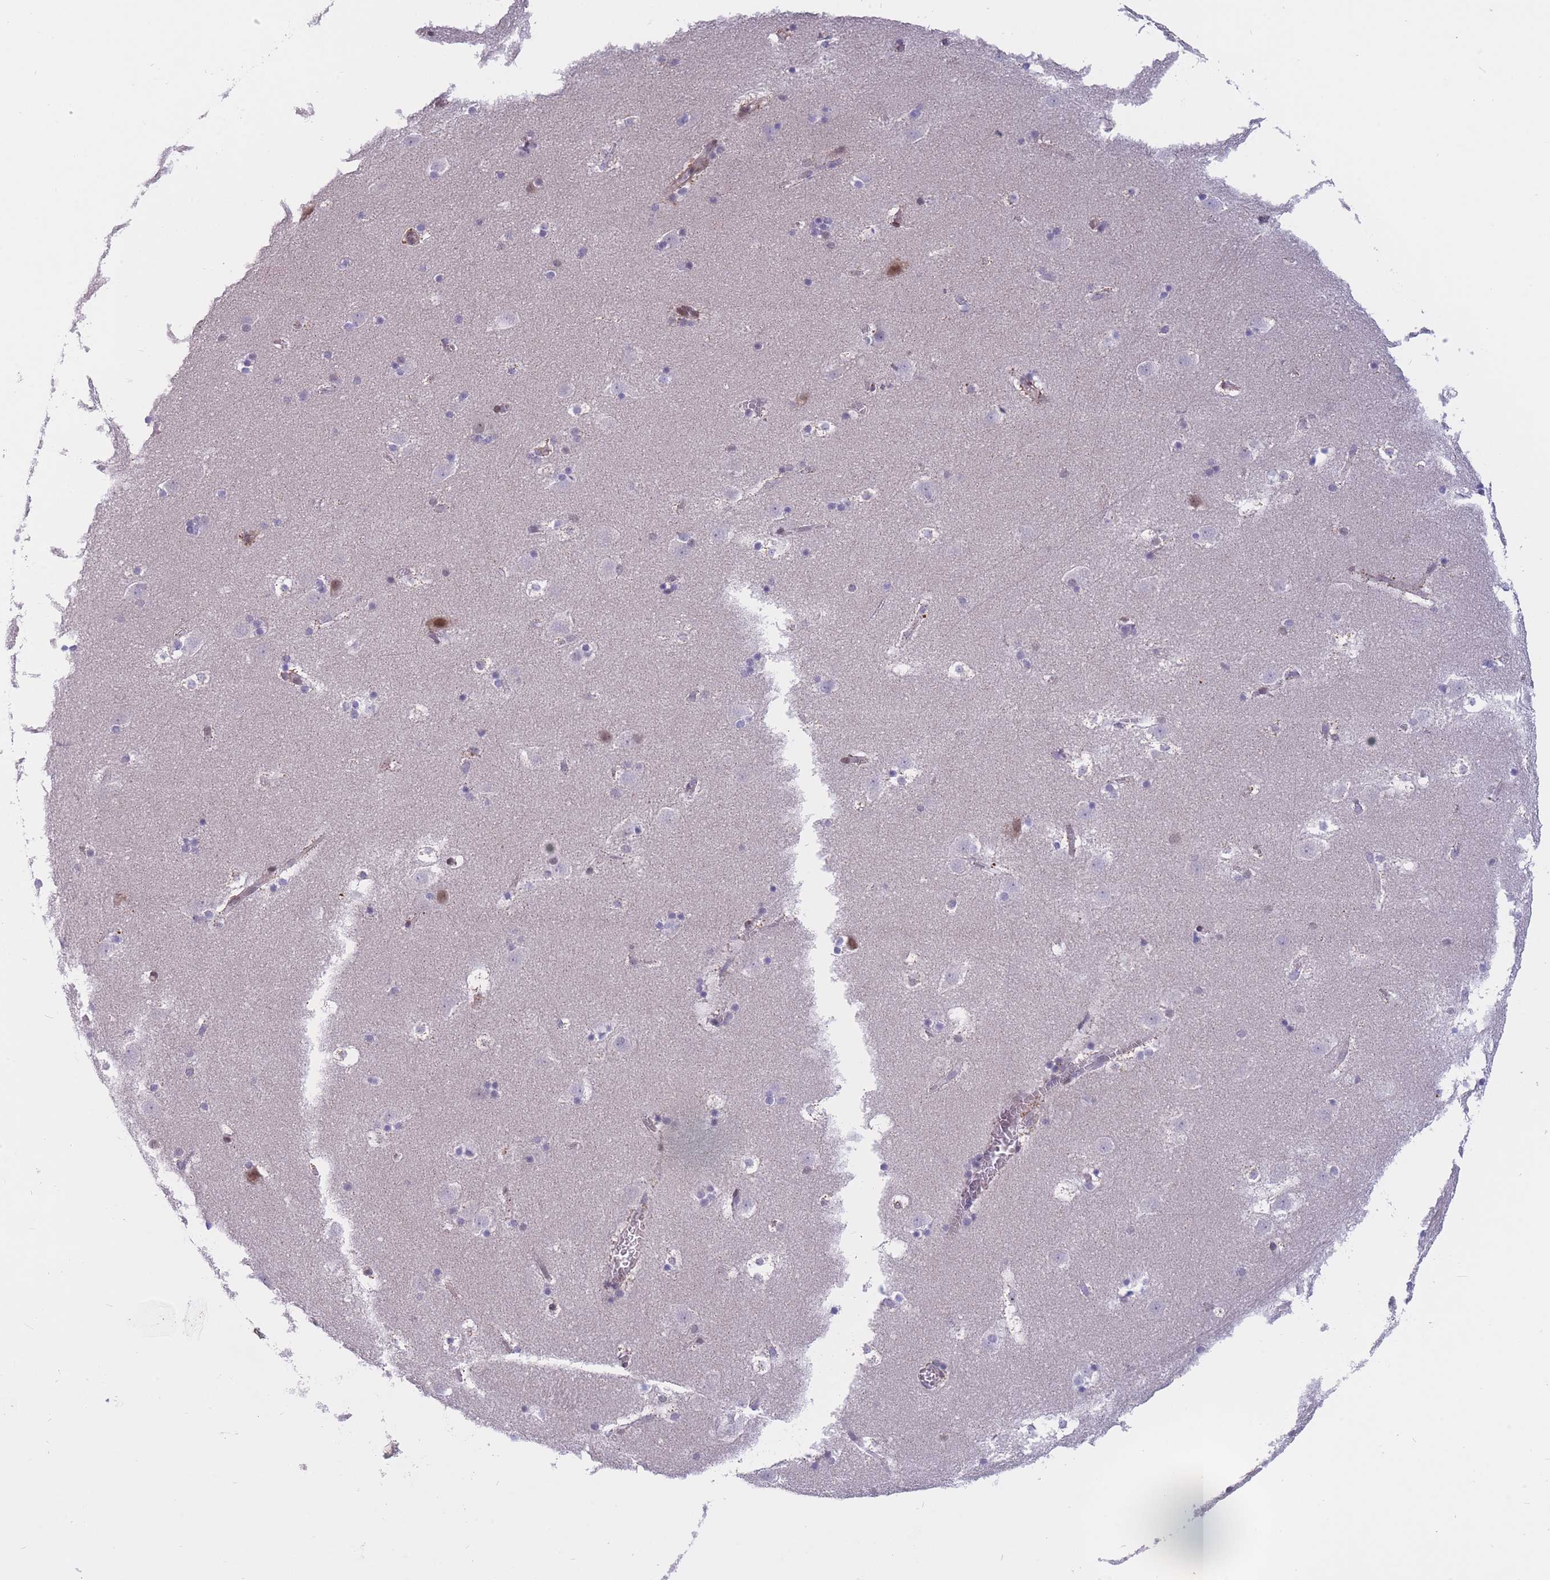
{"staining": {"intensity": "negative", "quantity": "none", "location": "none"}, "tissue": "caudate", "cell_type": "Glial cells", "image_type": "normal", "snomed": [{"axis": "morphology", "description": "Normal tissue, NOS"}, {"axis": "topography", "description": "Lateral ventricle wall"}], "caption": "Human caudate stained for a protein using immunohistochemistry (IHC) exhibits no positivity in glial cells.", "gene": "BCL9L", "patient": {"sex": "male", "age": 45}}